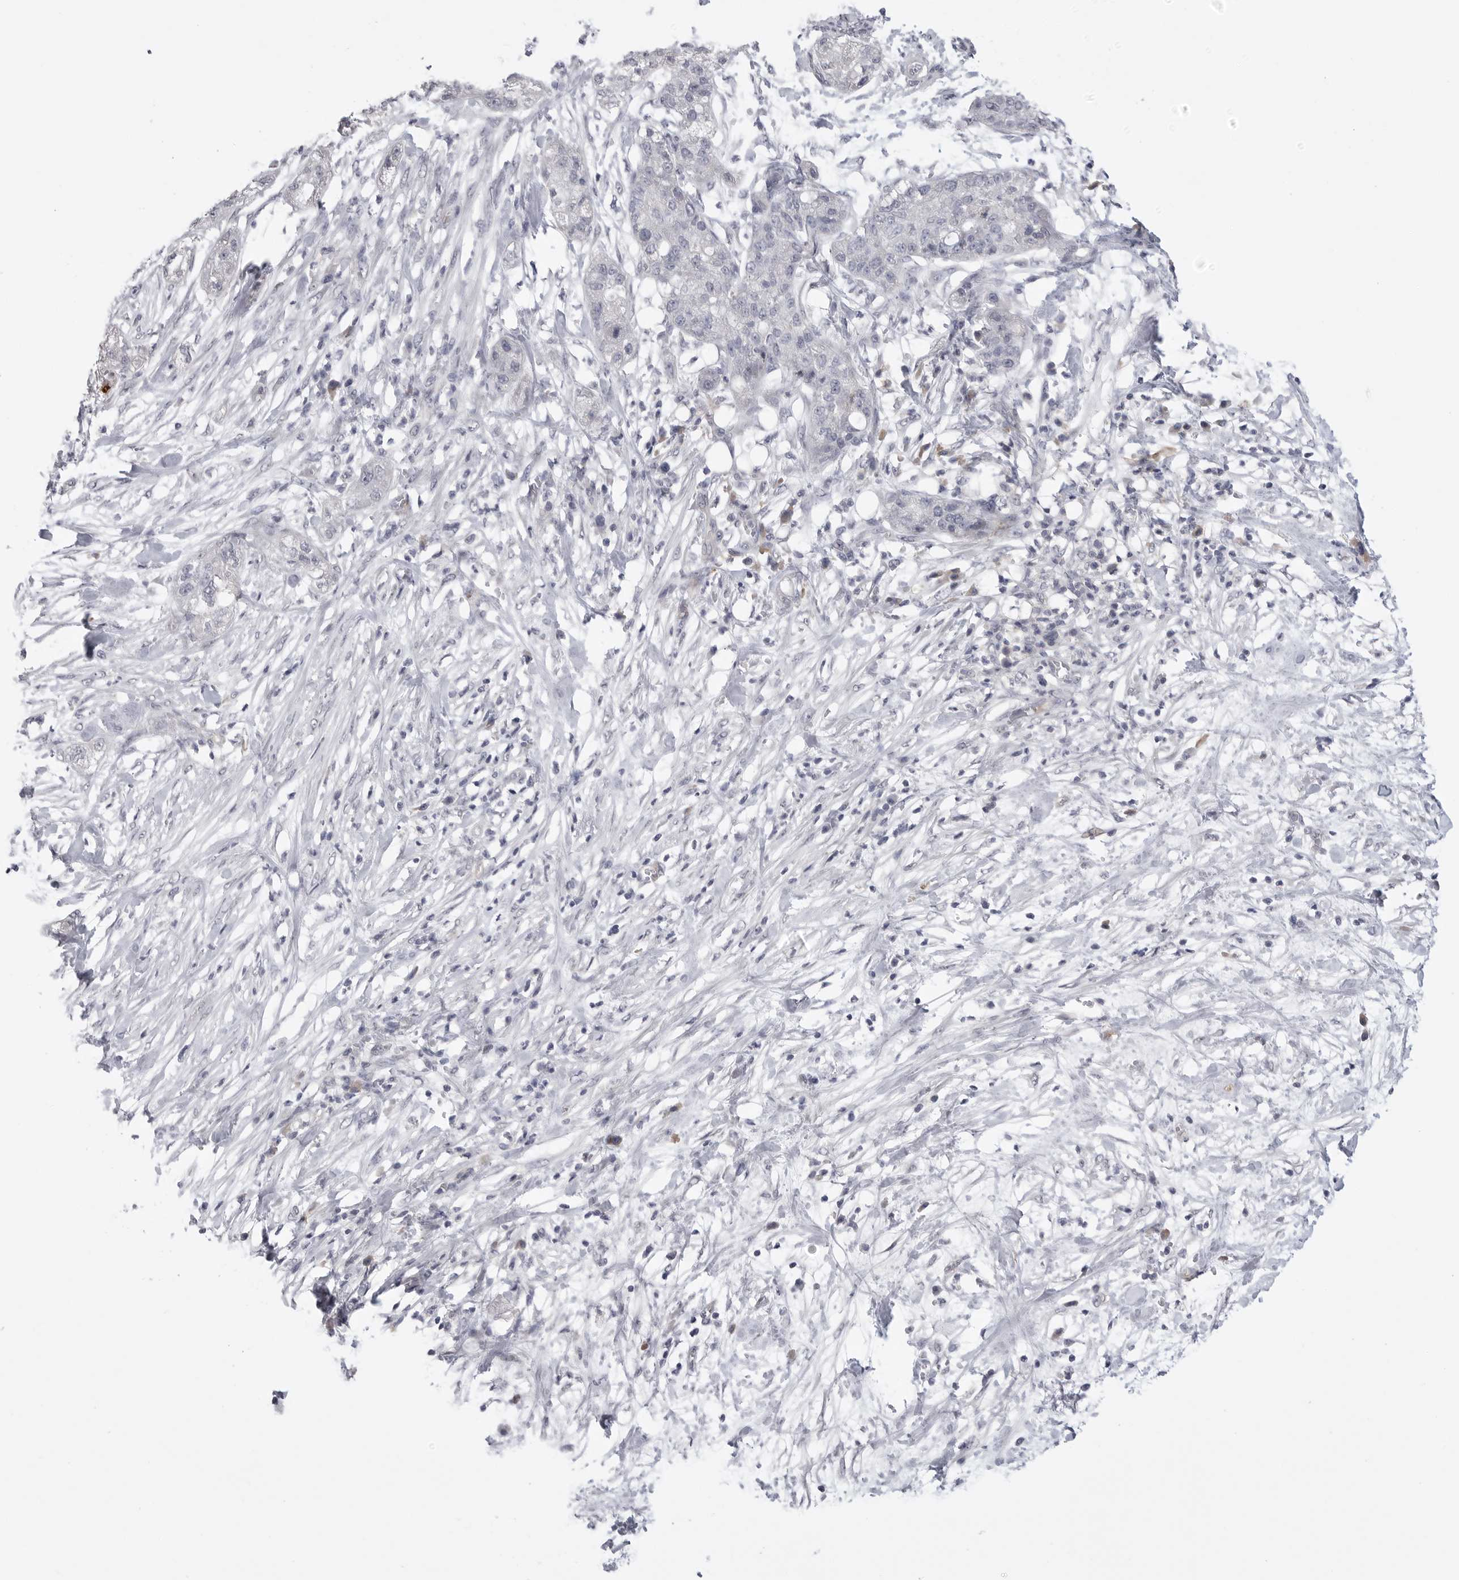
{"staining": {"intensity": "negative", "quantity": "none", "location": "none"}, "tissue": "pancreatic cancer", "cell_type": "Tumor cells", "image_type": "cancer", "snomed": [{"axis": "morphology", "description": "Adenocarcinoma, NOS"}, {"axis": "topography", "description": "Pancreas"}], "caption": "Immunohistochemistry of human adenocarcinoma (pancreatic) exhibits no expression in tumor cells.", "gene": "FBXO43", "patient": {"sex": "female", "age": 78}}